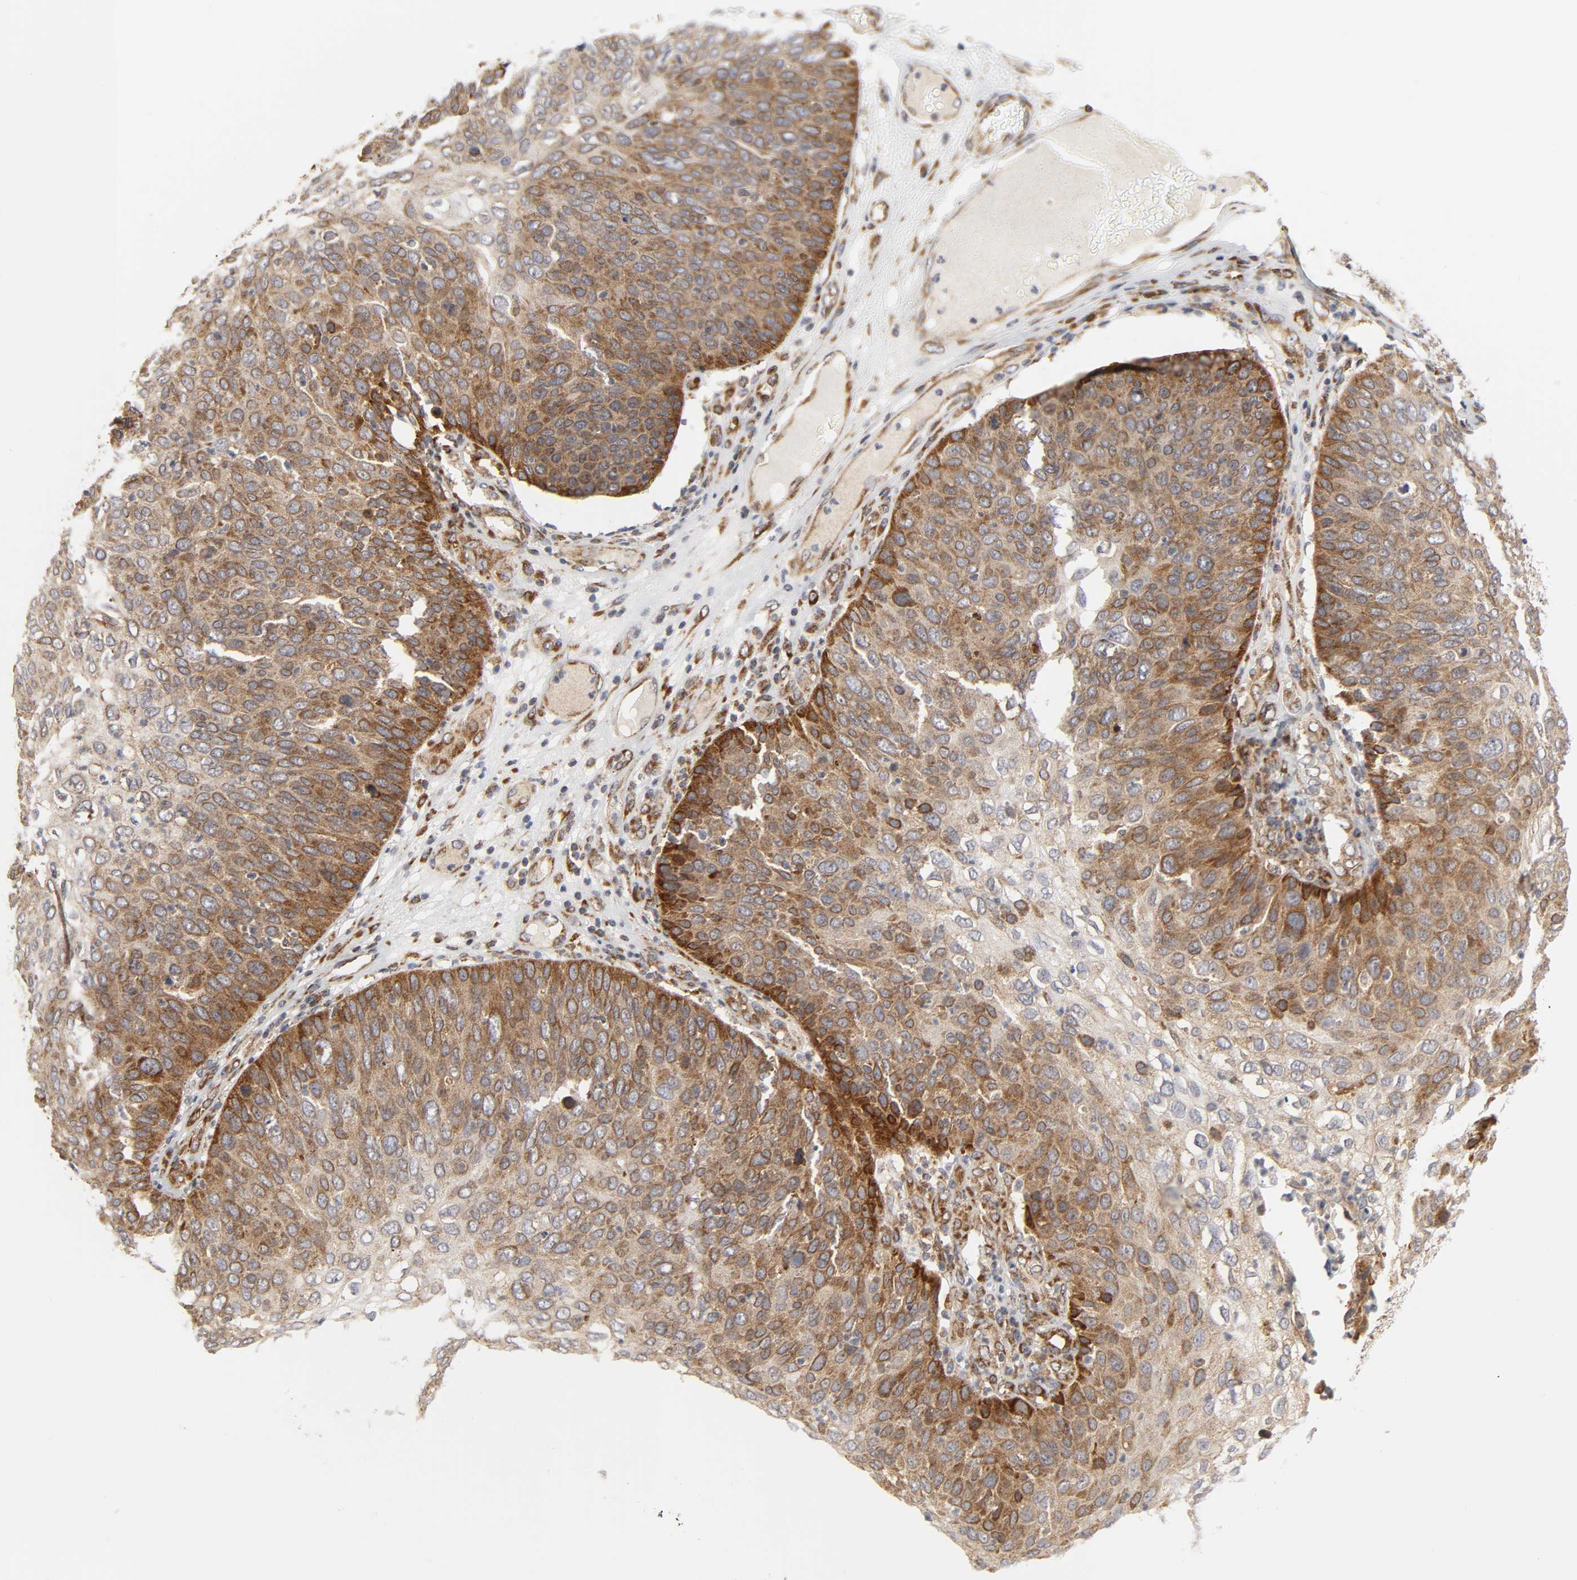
{"staining": {"intensity": "moderate", "quantity": ">75%", "location": "cytoplasmic/membranous"}, "tissue": "skin cancer", "cell_type": "Tumor cells", "image_type": "cancer", "snomed": [{"axis": "morphology", "description": "Squamous cell carcinoma, NOS"}, {"axis": "topography", "description": "Skin"}], "caption": "Skin cancer stained for a protein (brown) displays moderate cytoplasmic/membranous positive staining in about >75% of tumor cells.", "gene": "BAX", "patient": {"sex": "male", "age": 87}}